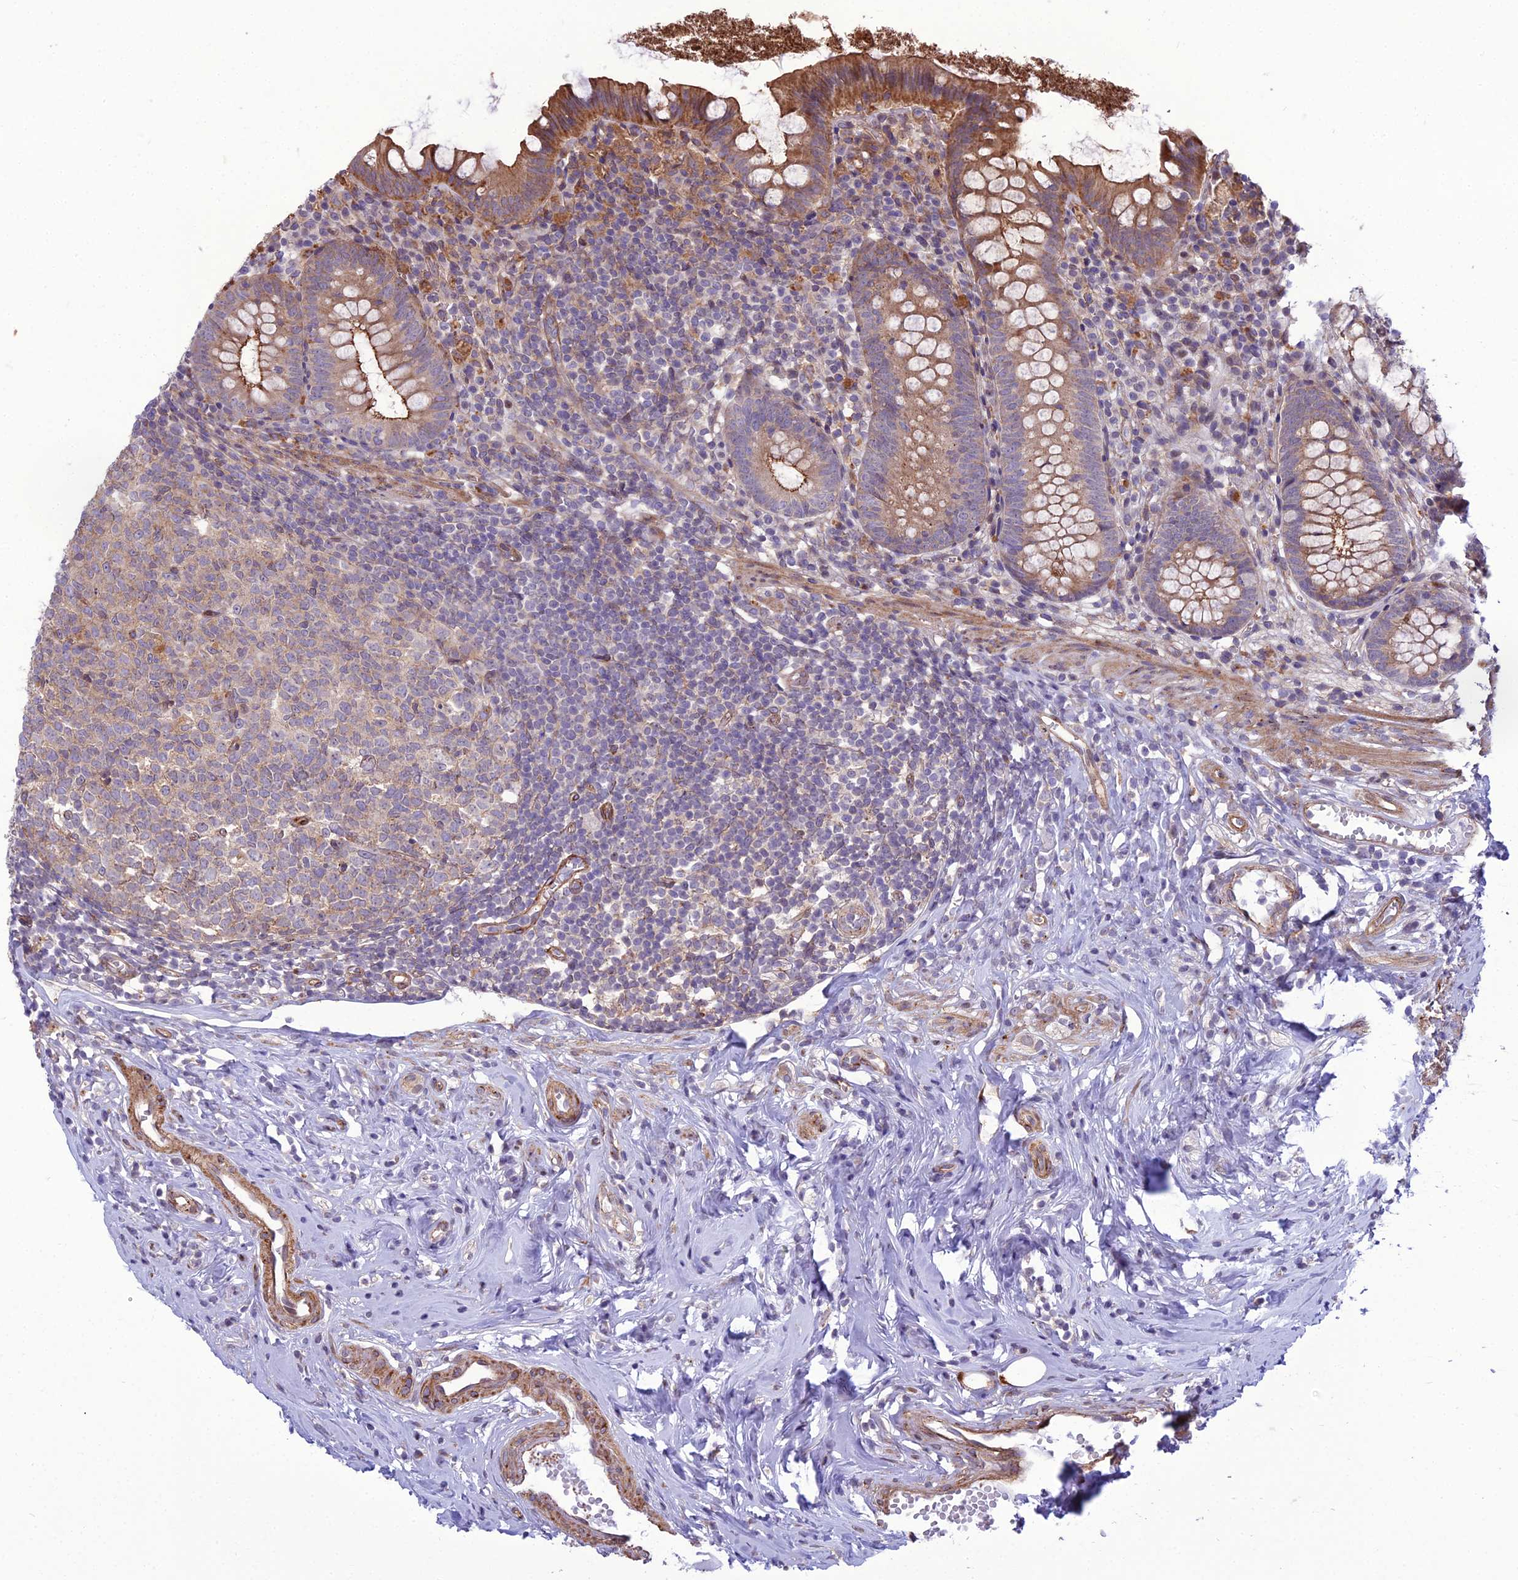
{"staining": {"intensity": "moderate", "quantity": "25%-75%", "location": "cytoplasmic/membranous"}, "tissue": "appendix", "cell_type": "Glandular cells", "image_type": "normal", "snomed": [{"axis": "morphology", "description": "Normal tissue, NOS"}, {"axis": "topography", "description": "Appendix"}], "caption": "Brown immunohistochemical staining in benign appendix demonstrates moderate cytoplasmic/membranous staining in about 25%-75% of glandular cells. (DAB IHC with brightfield microscopy, high magnification).", "gene": "TSPYL2", "patient": {"sex": "female", "age": 51}}